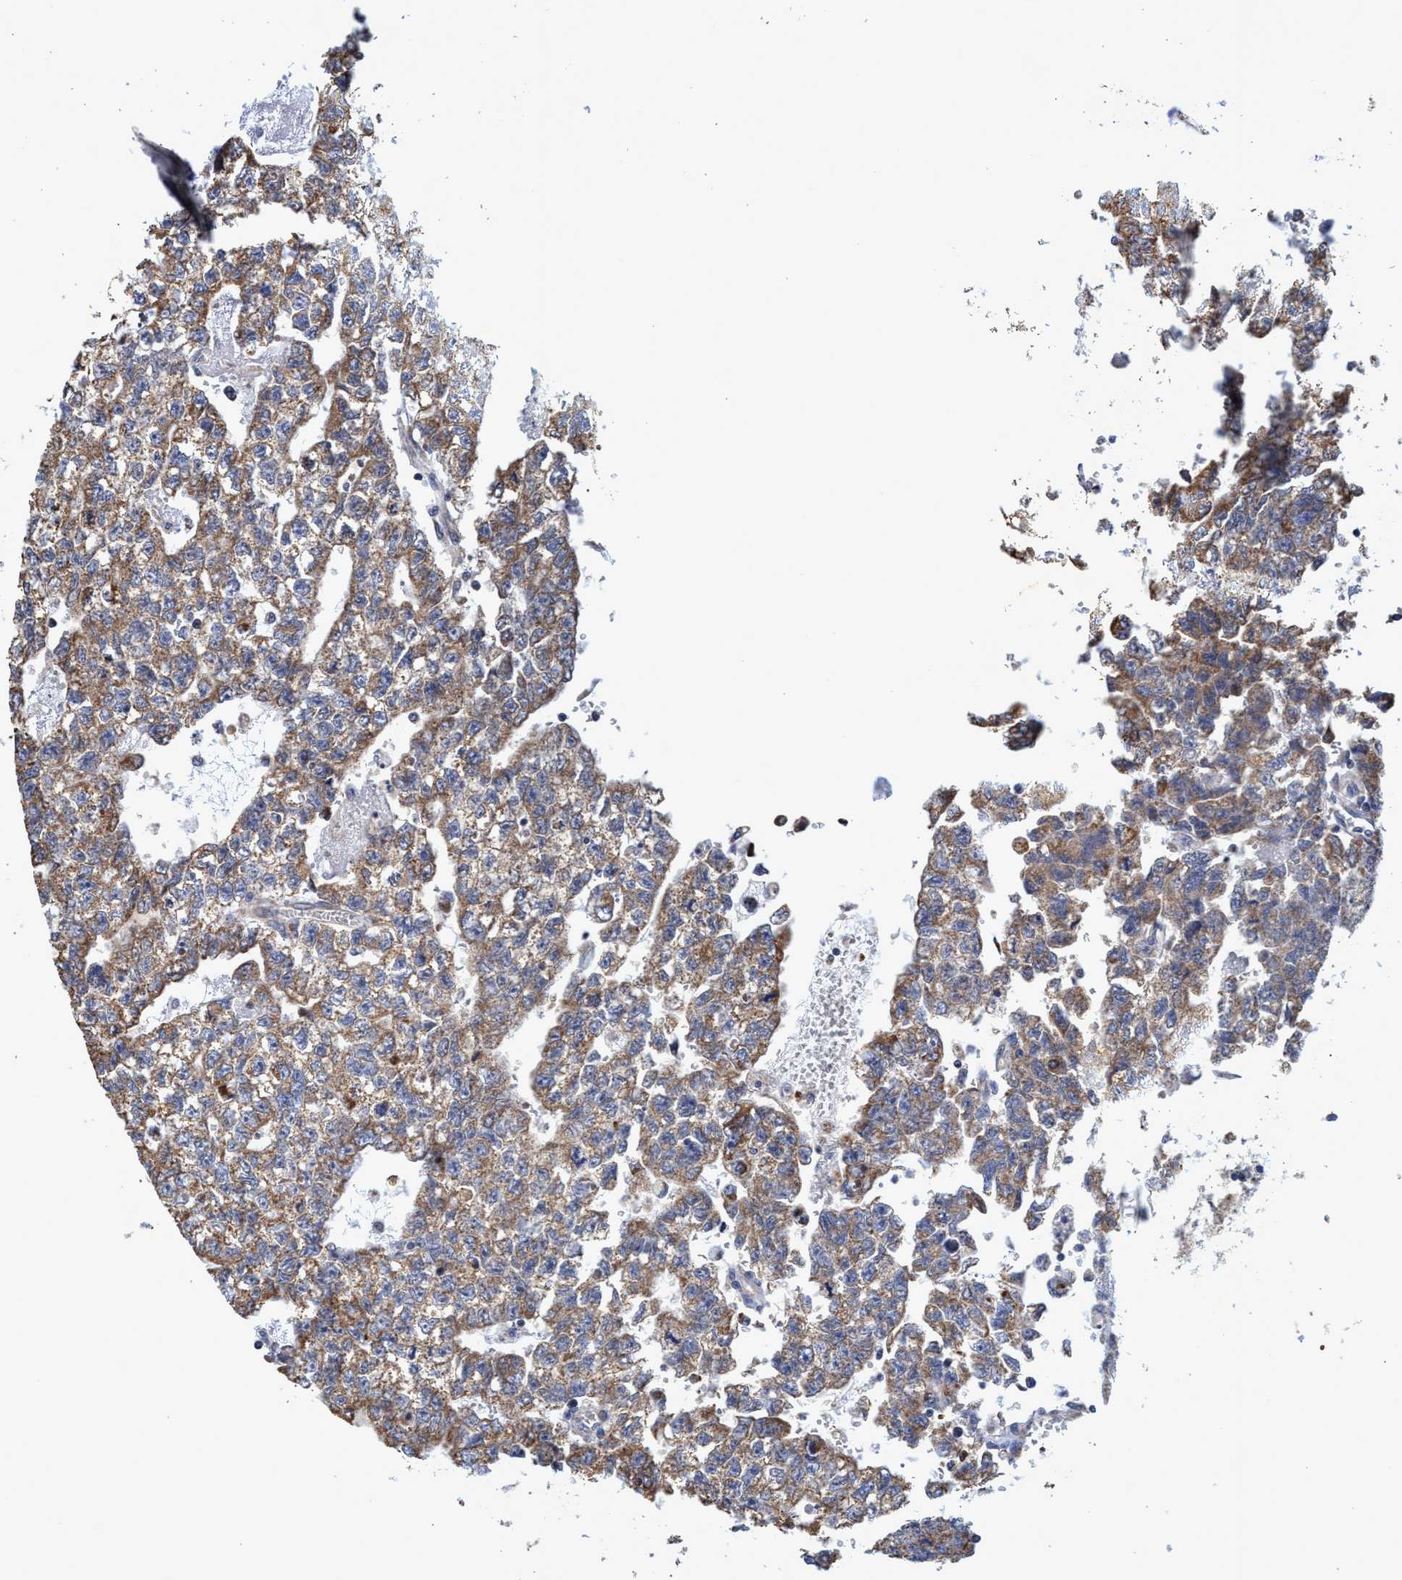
{"staining": {"intensity": "moderate", "quantity": ">75%", "location": "cytoplasmic/membranous"}, "tissue": "testis cancer", "cell_type": "Tumor cells", "image_type": "cancer", "snomed": [{"axis": "morphology", "description": "Seminoma, NOS"}, {"axis": "morphology", "description": "Carcinoma, Embryonal, NOS"}, {"axis": "topography", "description": "Testis"}], "caption": "Brown immunohistochemical staining in human testis cancer demonstrates moderate cytoplasmic/membranous positivity in about >75% of tumor cells. The staining was performed using DAB (3,3'-diaminobenzidine), with brown indicating positive protein expression. Nuclei are stained blue with hematoxylin.", "gene": "NAT16", "patient": {"sex": "male", "age": 38}}